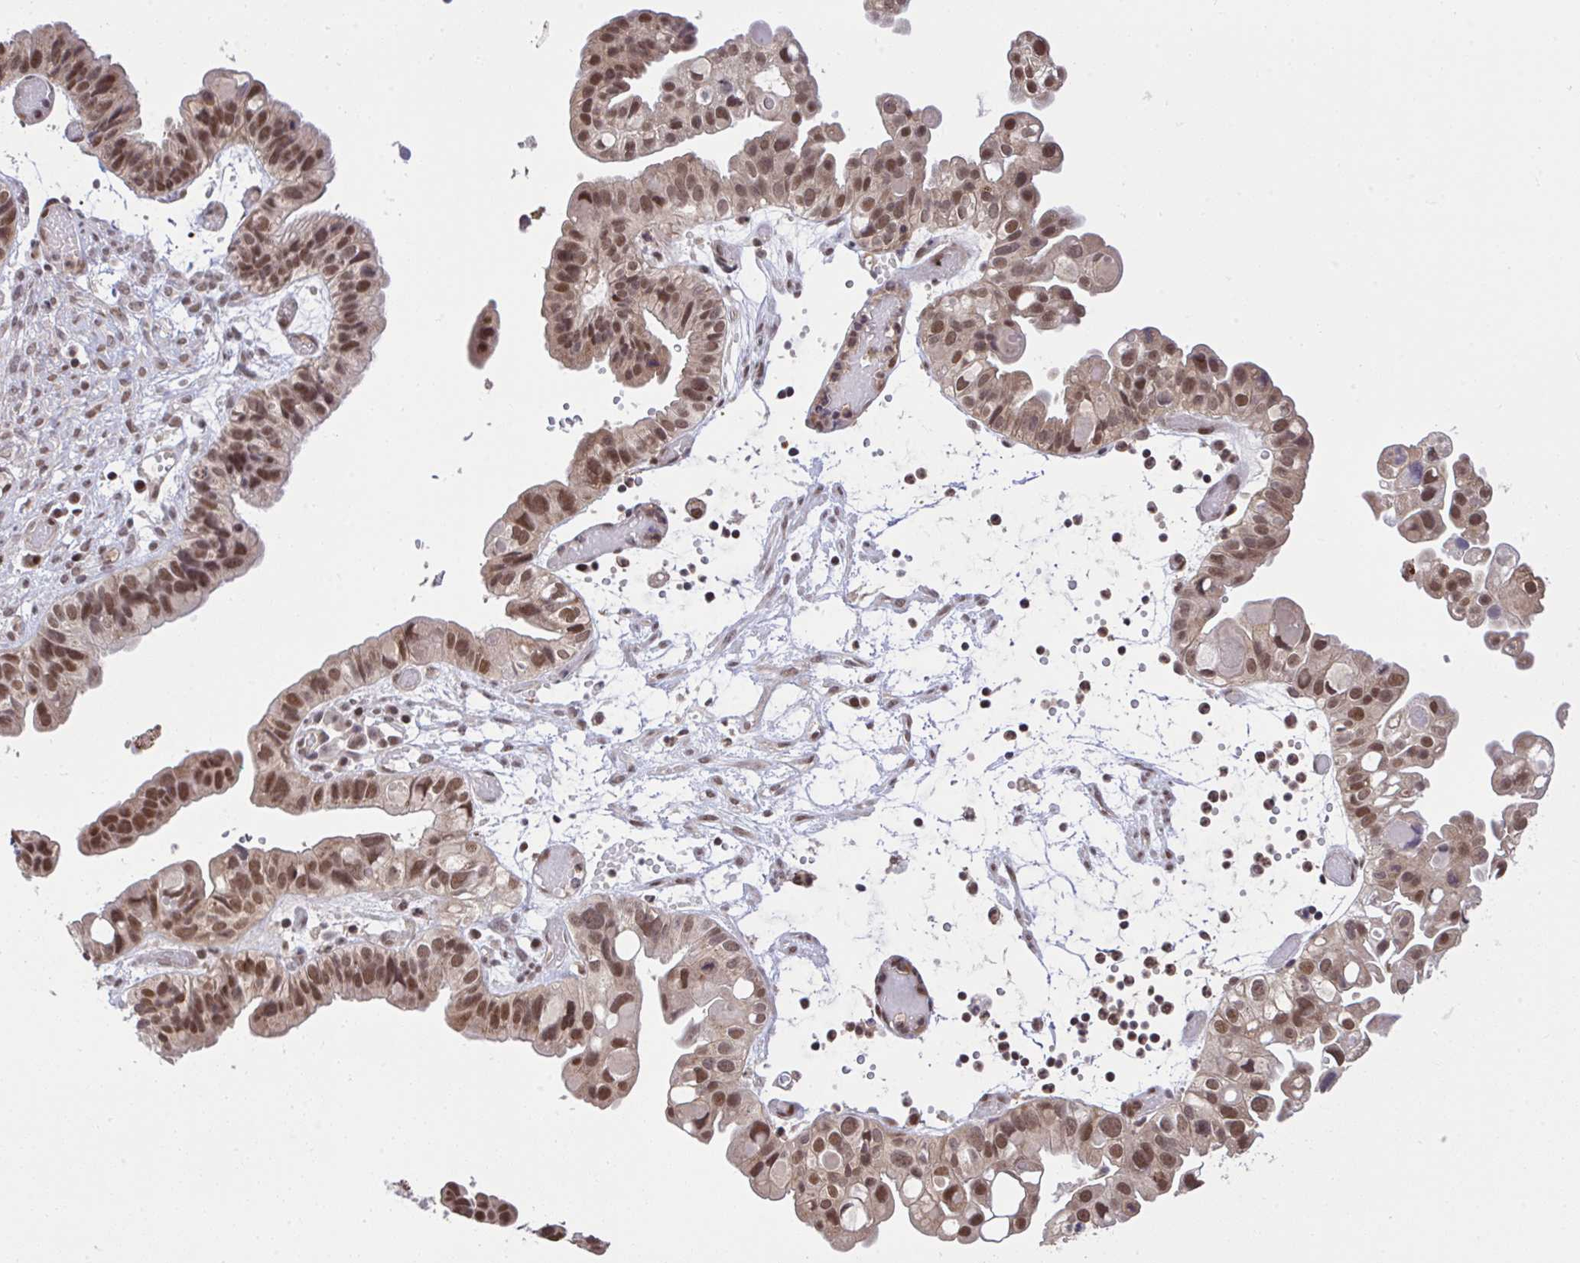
{"staining": {"intensity": "moderate", "quantity": ">75%", "location": "nuclear"}, "tissue": "ovarian cancer", "cell_type": "Tumor cells", "image_type": "cancer", "snomed": [{"axis": "morphology", "description": "Cystadenocarcinoma, serous, NOS"}, {"axis": "topography", "description": "Ovary"}], "caption": "Protein analysis of serous cystadenocarcinoma (ovarian) tissue reveals moderate nuclear expression in approximately >75% of tumor cells. (Brightfield microscopy of DAB IHC at high magnification).", "gene": "GLIS3", "patient": {"sex": "female", "age": 56}}